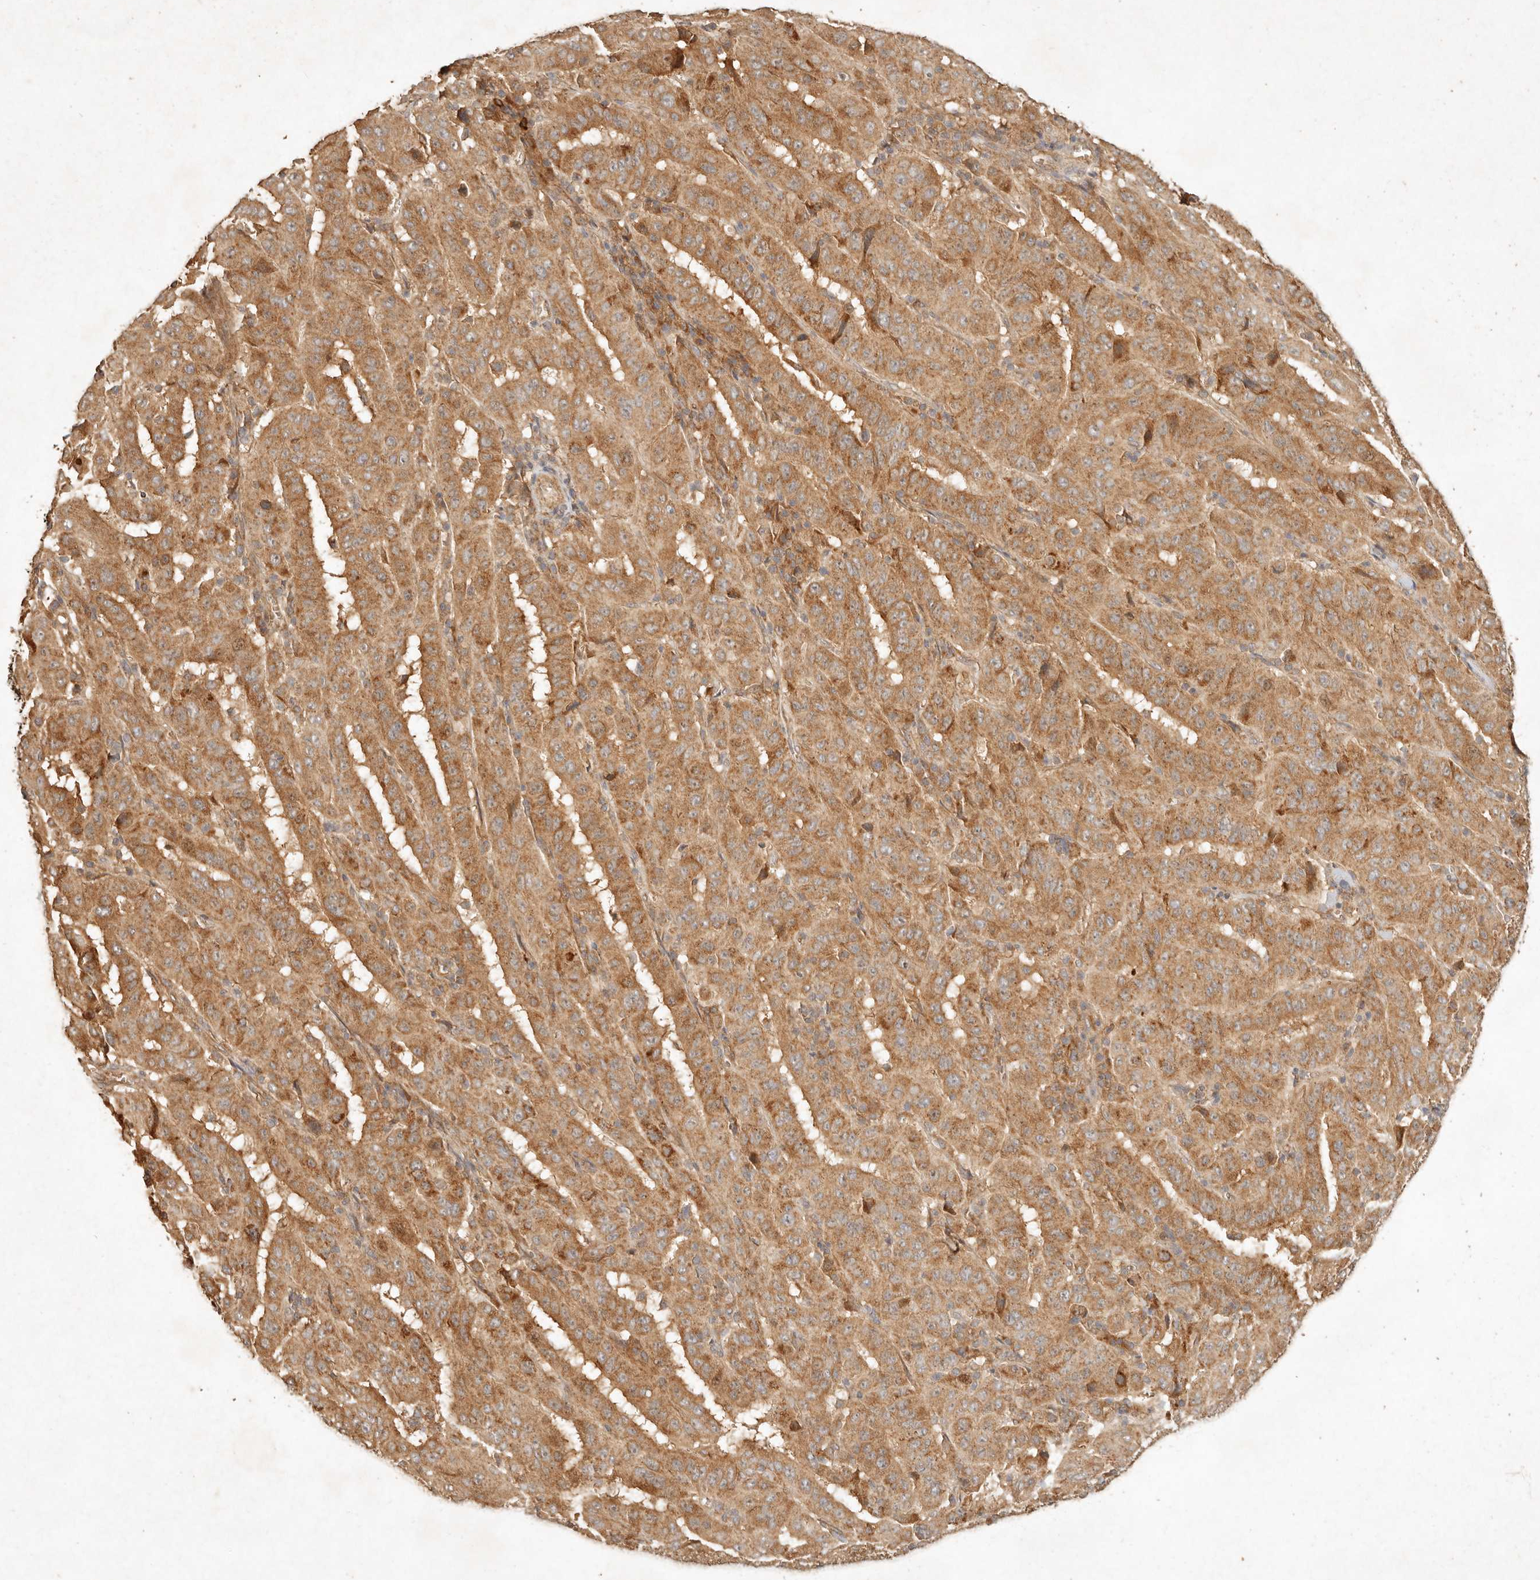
{"staining": {"intensity": "moderate", "quantity": ">75%", "location": "cytoplasmic/membranous"}, "tissue": "pancreatic cancer", "cell_type": "Tumor cells", "image_type": "cancer", "snomed": [{"axis": "morphology", "description": "Adenocarcinoma, NOS"}, {"axis": "topography", "description": "Pancreas"}], "caption": "This photomicrograph reveals IHC staining of human pancreatic cancer, with medium moderate cytoplasmic/membranous positivity in approximately >75% of tumor cells.", "gene": "CLEC4C", "patient": {"sex": "male", "age": 63}}